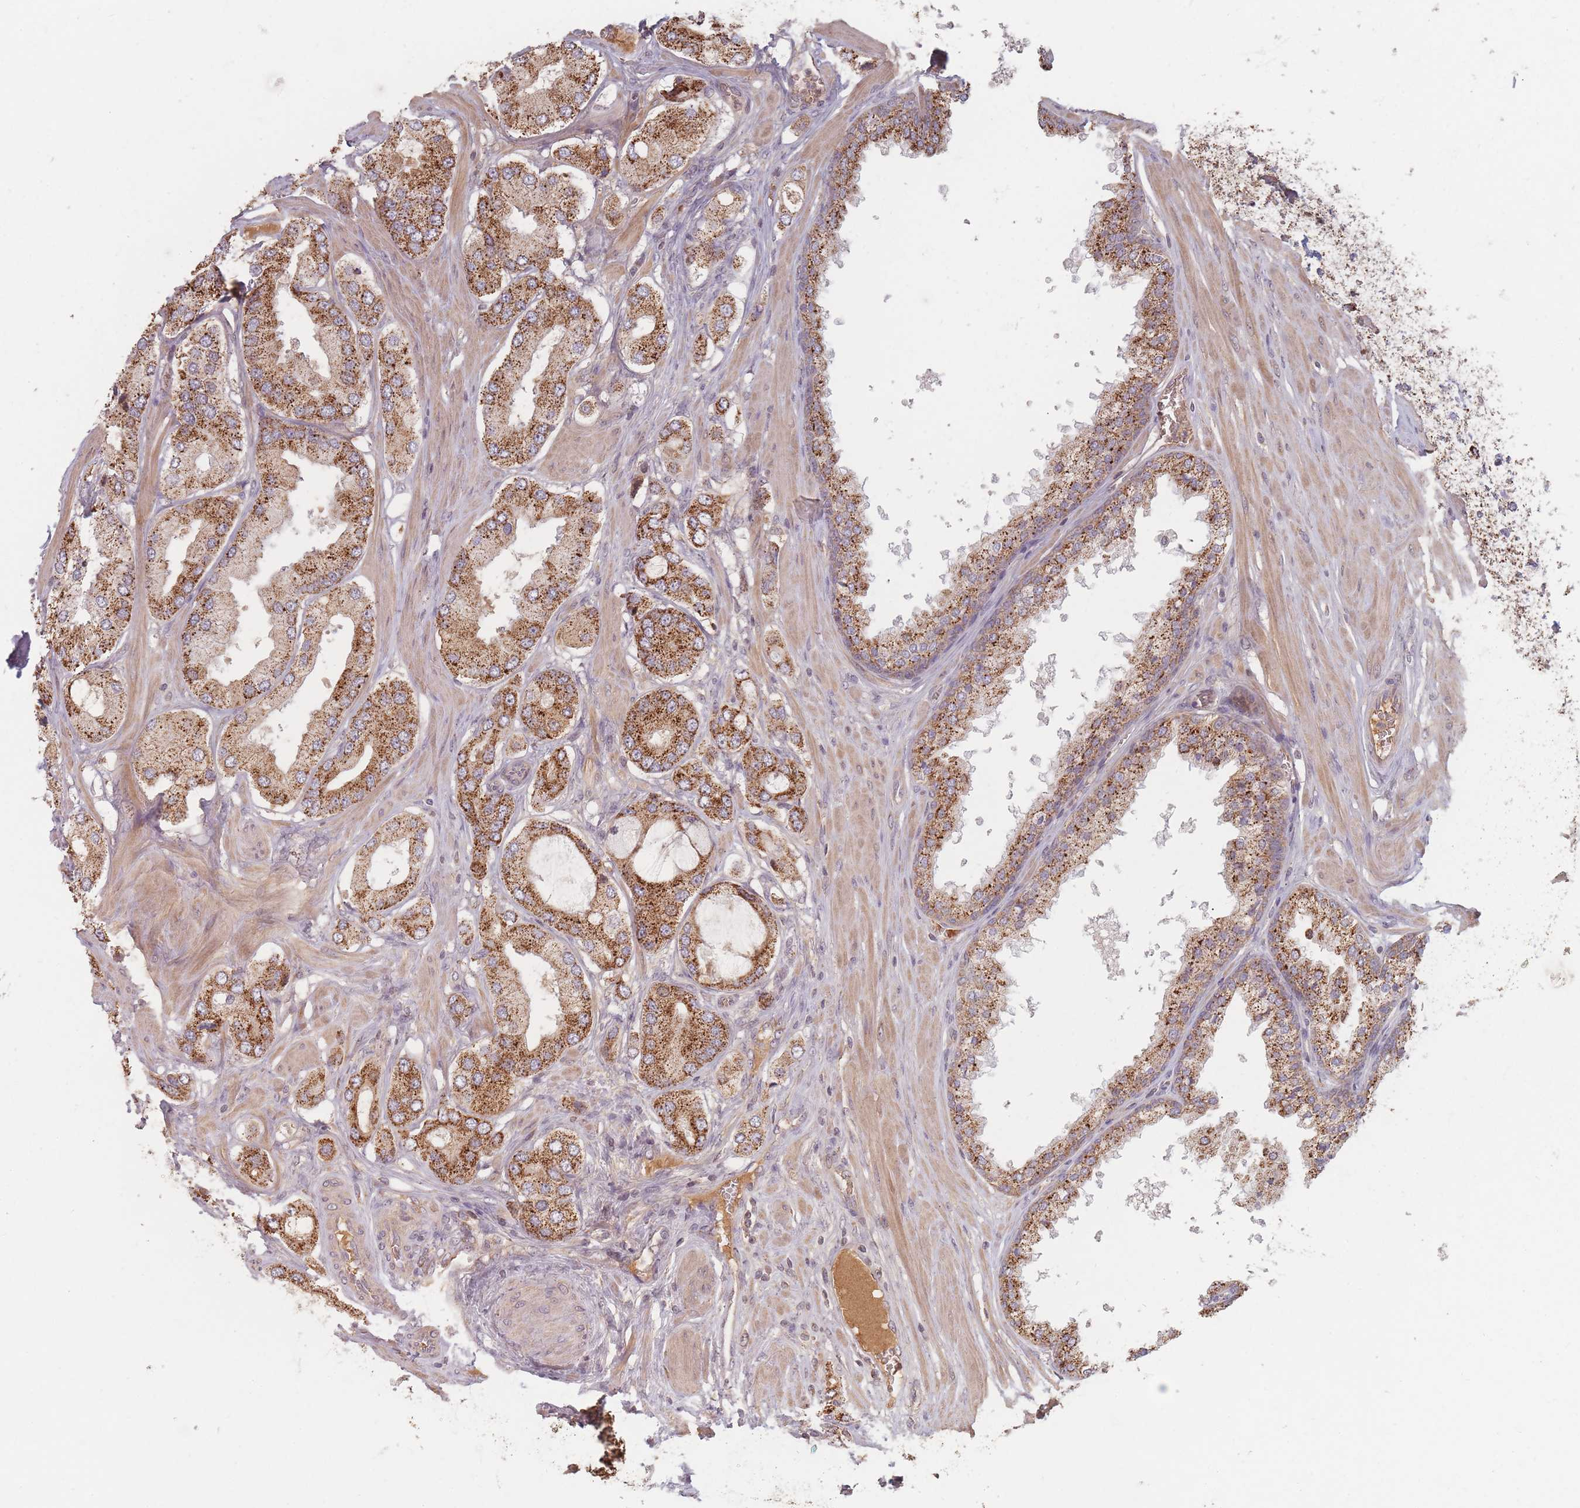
{"staining": {"intensity": "strong", "quantity": ">75%", "location": "cytoplasmic/membranous"}, "tissue": "prostate cancer", "cell_type": "Tumor cells", "image_type": "cancer", "snomed": [{"axis": "morphology", "description": "Adenocarcinoma, Low grade"}, {"axis": "topography", "description": "Prostate"}], "caption": "Immunohistochemical staining of prostate cancer shows high levels of strong cytoplasmic/membranous positivity in about >75% of tumor cells.", "gene": "OR2M4", "patient": {"sex": "male", "age": 42}}